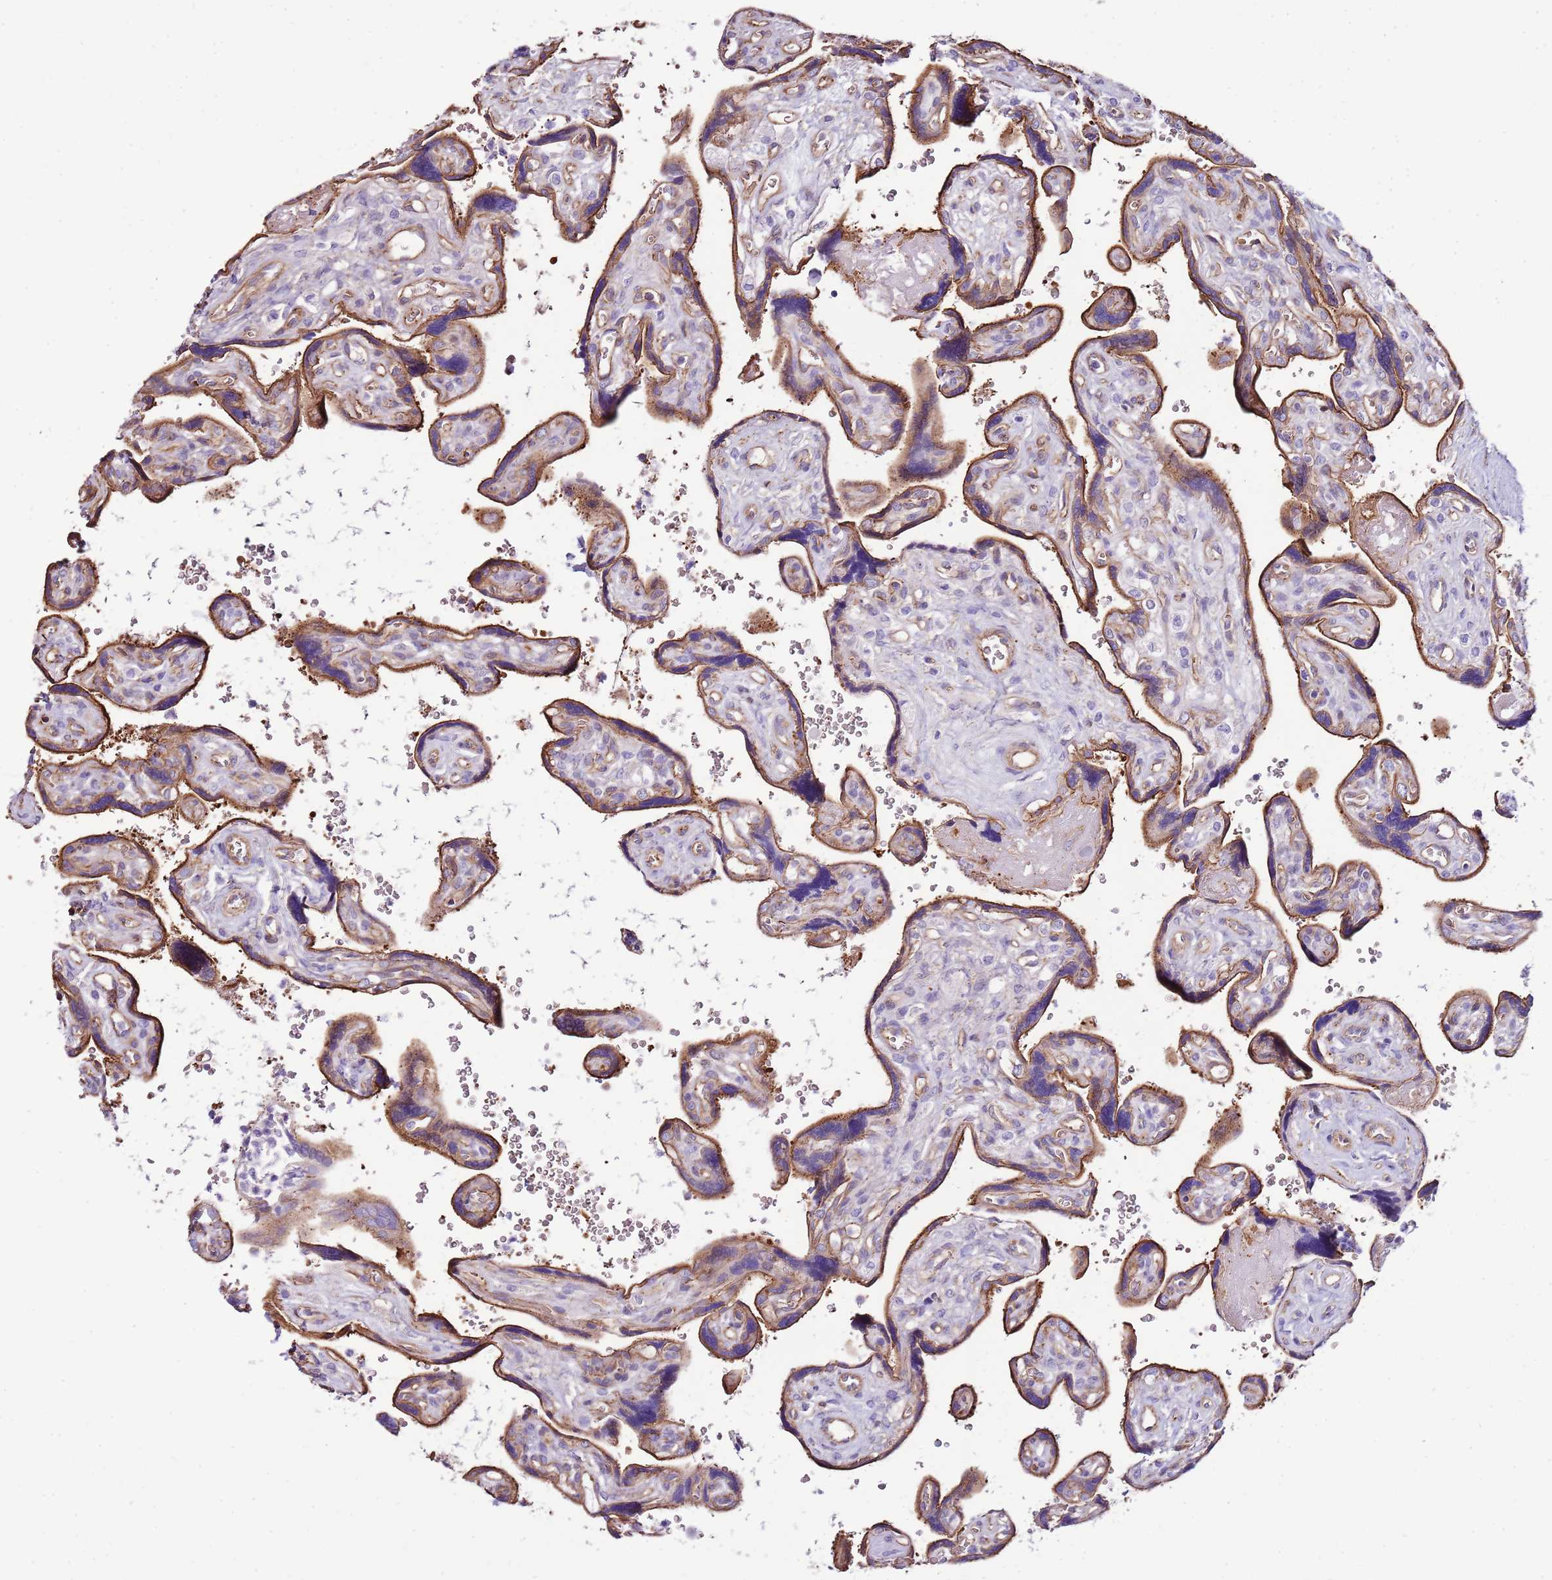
{"staining": {"intensity": "moderate", "quantity": ">75%", "location": "cytoplasmic/membranous"}, "tissue": "placenta", "cell_type": "Trophoblastic cells", "image_type": "normal", "snomed": [{"axis": "morphology", "description": "Normal tissue, NOS"}, {"axis": "topography", "description": "Placenta"}], "caption": "A medium amount of moderate cytoplasmic/membranous positivity is appreciated in approximately >75% of trophoblastic cells in unremarkable placenta. (IHC, brightfield microscopy, high magnification).", "gene": "GFRAL", "patient": {"sex": "female", "age": 39}}